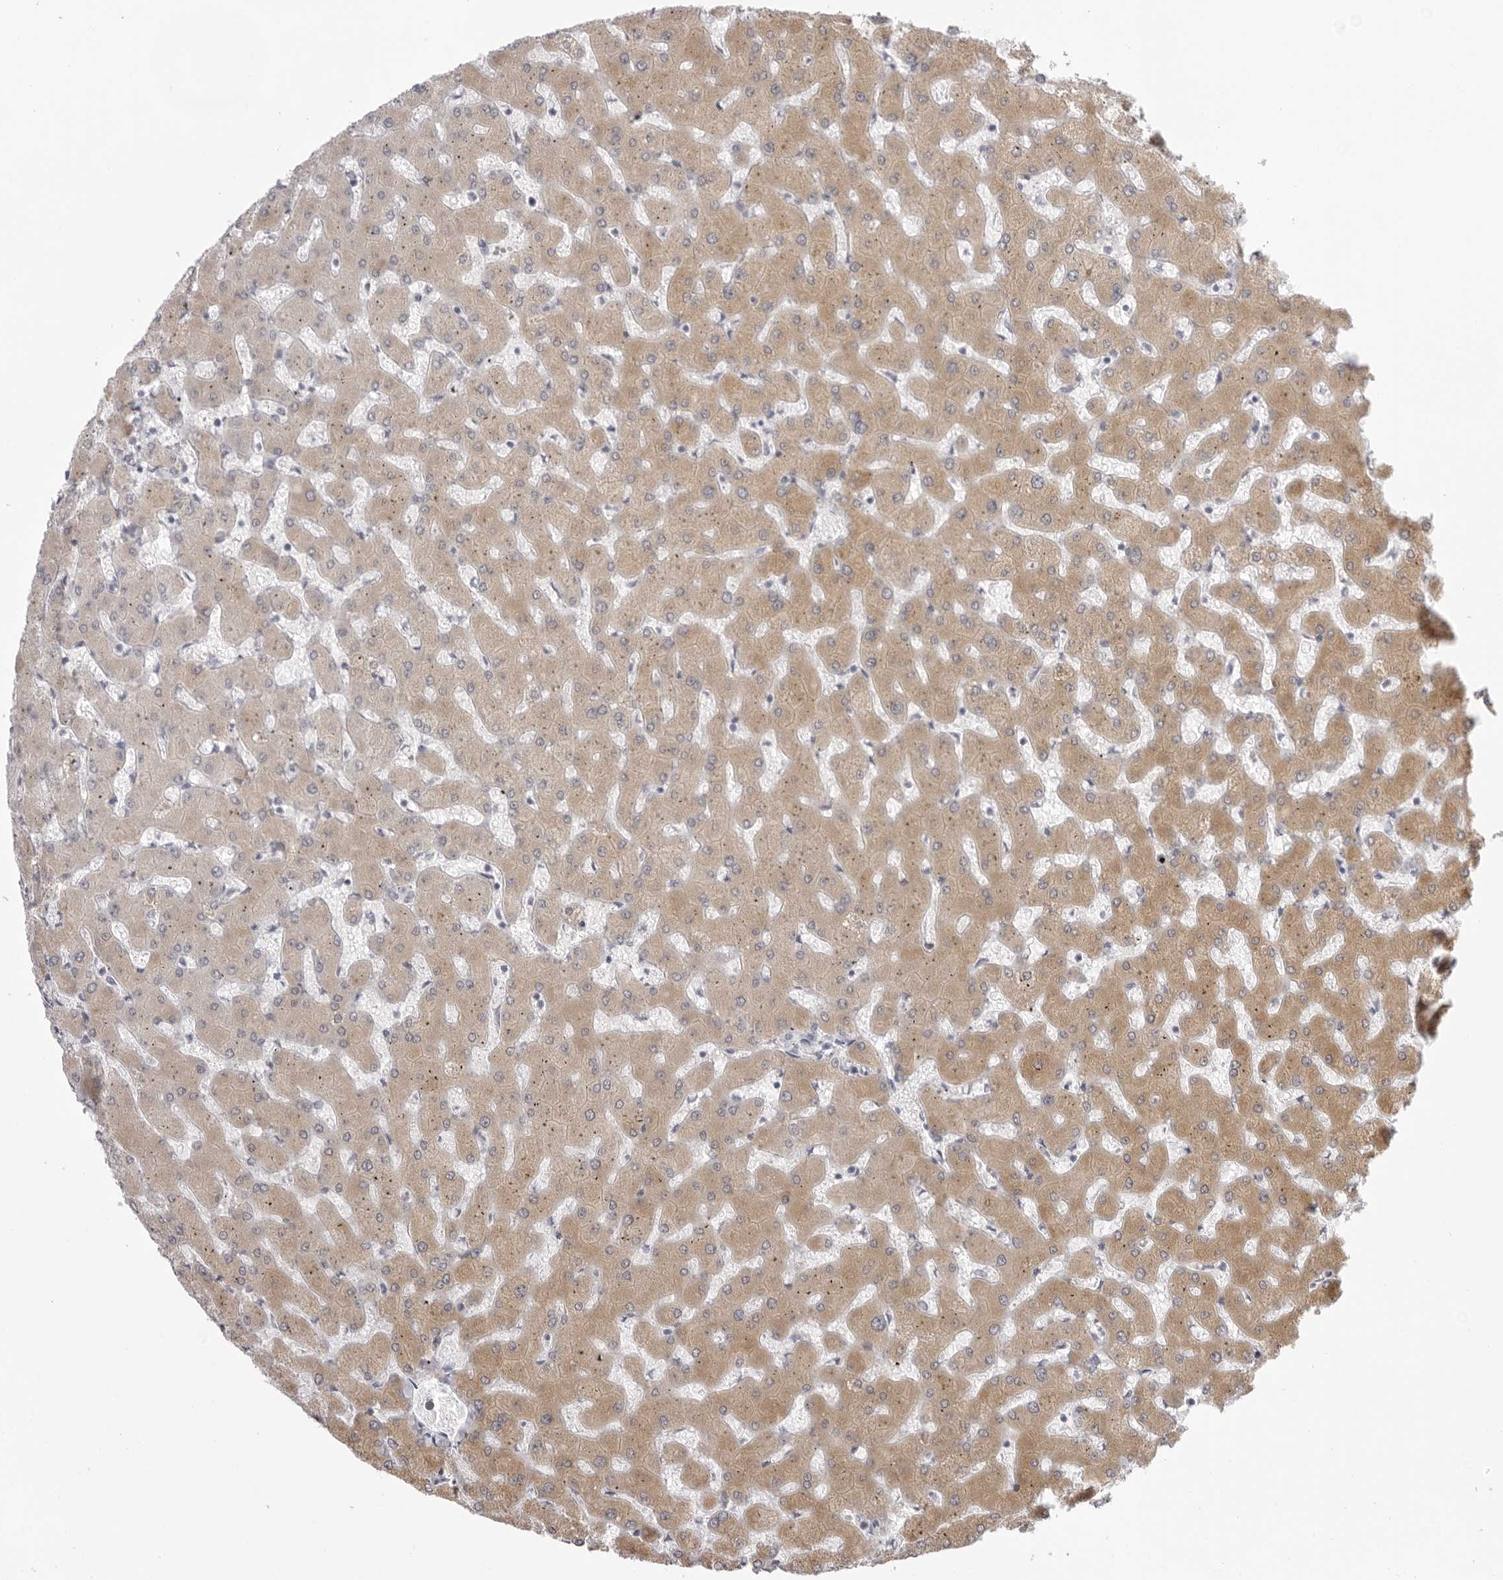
{"staining": {"intensity": "negative", "quantity": "none", "location": "none"}, "tissue": "liver", "cell_type": "Cholangiocytes", "image_type": "normal", "snomed": [{"axis": "morphology", "description": "Normal tissue, NOS"}, {"axis": "topography", "description": "Liver"}], "caption": "A micrograph of liver stained for a protein exhibits no brown staining in cholangiocytes. The staining is performed using DAB (3,3'-diaminobenzidine) brown chromogen with nuclei counter-stained in using hematoxylin.", "gene": "SMIM2", "patient": {"sex": "female", "age": 63}}